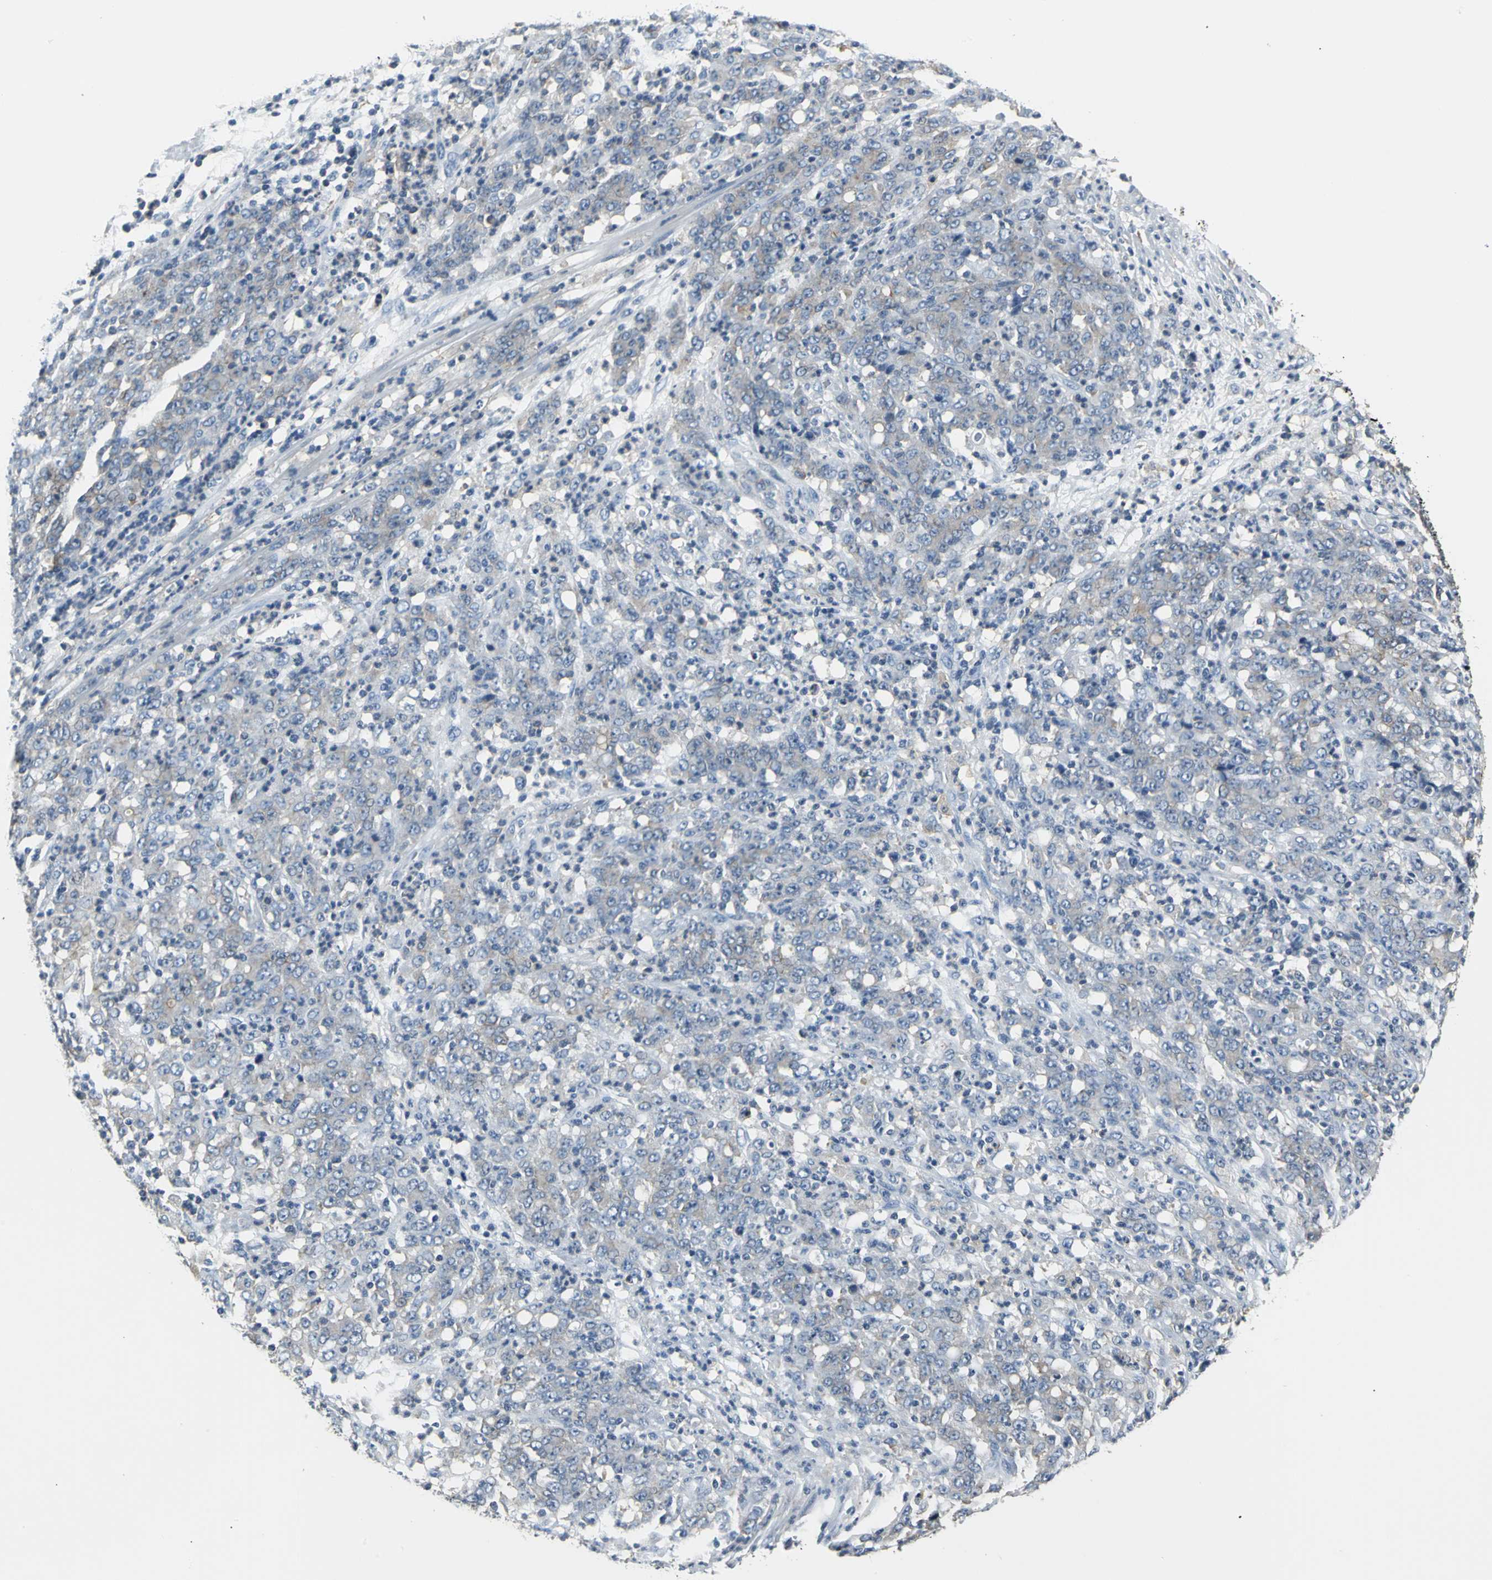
{"staining": {"intensity": "weak", "quantity": ">75%", "location": "cytoplasmic/membranous"}, "tissue": "stomach cancer", "cell_type": "Tumor cells", "image_type": "cancer", "snomed": [{"axis": "morphology", "description": "Adenocarcinoma, NOS"}, {"axis": "topography", "description": "Stomach, lower"}], "caption": "DAB immunohistochemical staining of human stomach cancer demonstrates weak cytoplasmic/membranous protein expression in about >75% of tumor cells.", "gene": "IQGAP2", "patient": {"sex": "female", "age": 71}}